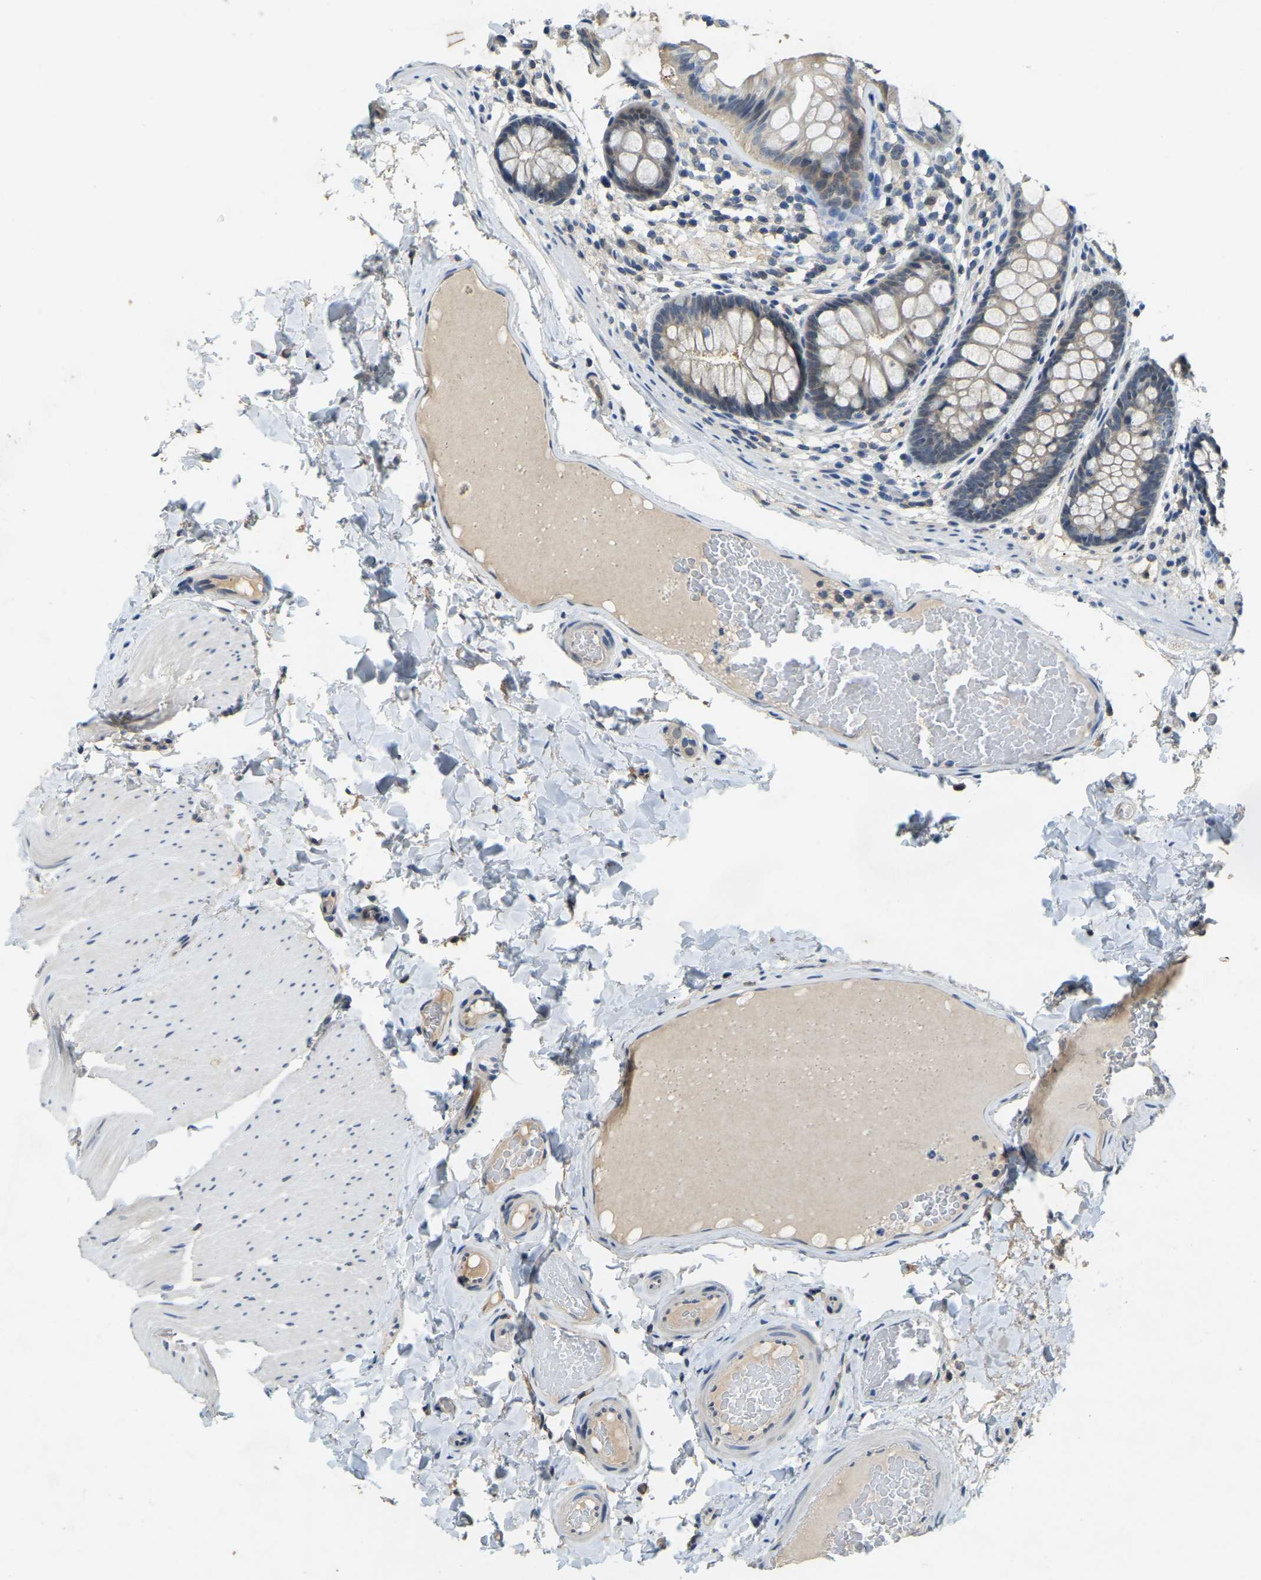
{"staining": {"intensity": "weak", "quantity": ">75%", "location": "cytoplasmic/membranous"}, "tissue": "colon", "cell_type": "Endothelial cells", "image_type": "normal", "snomed": [{"axis": "morphology", "description": "Normal tissue, NOS"}, {"axis": "topography", "description": "Colon"}], "caption": "This photomicrograph shows benign colon stained with IHC to label a protein in brown. The cytoplasmic/membranous of endothelial cells show weak positivity for the protein. Nuclei are counter-stained blue.", "gene": "AHNAK", "patient": {"sex": "female", "age": 56}}